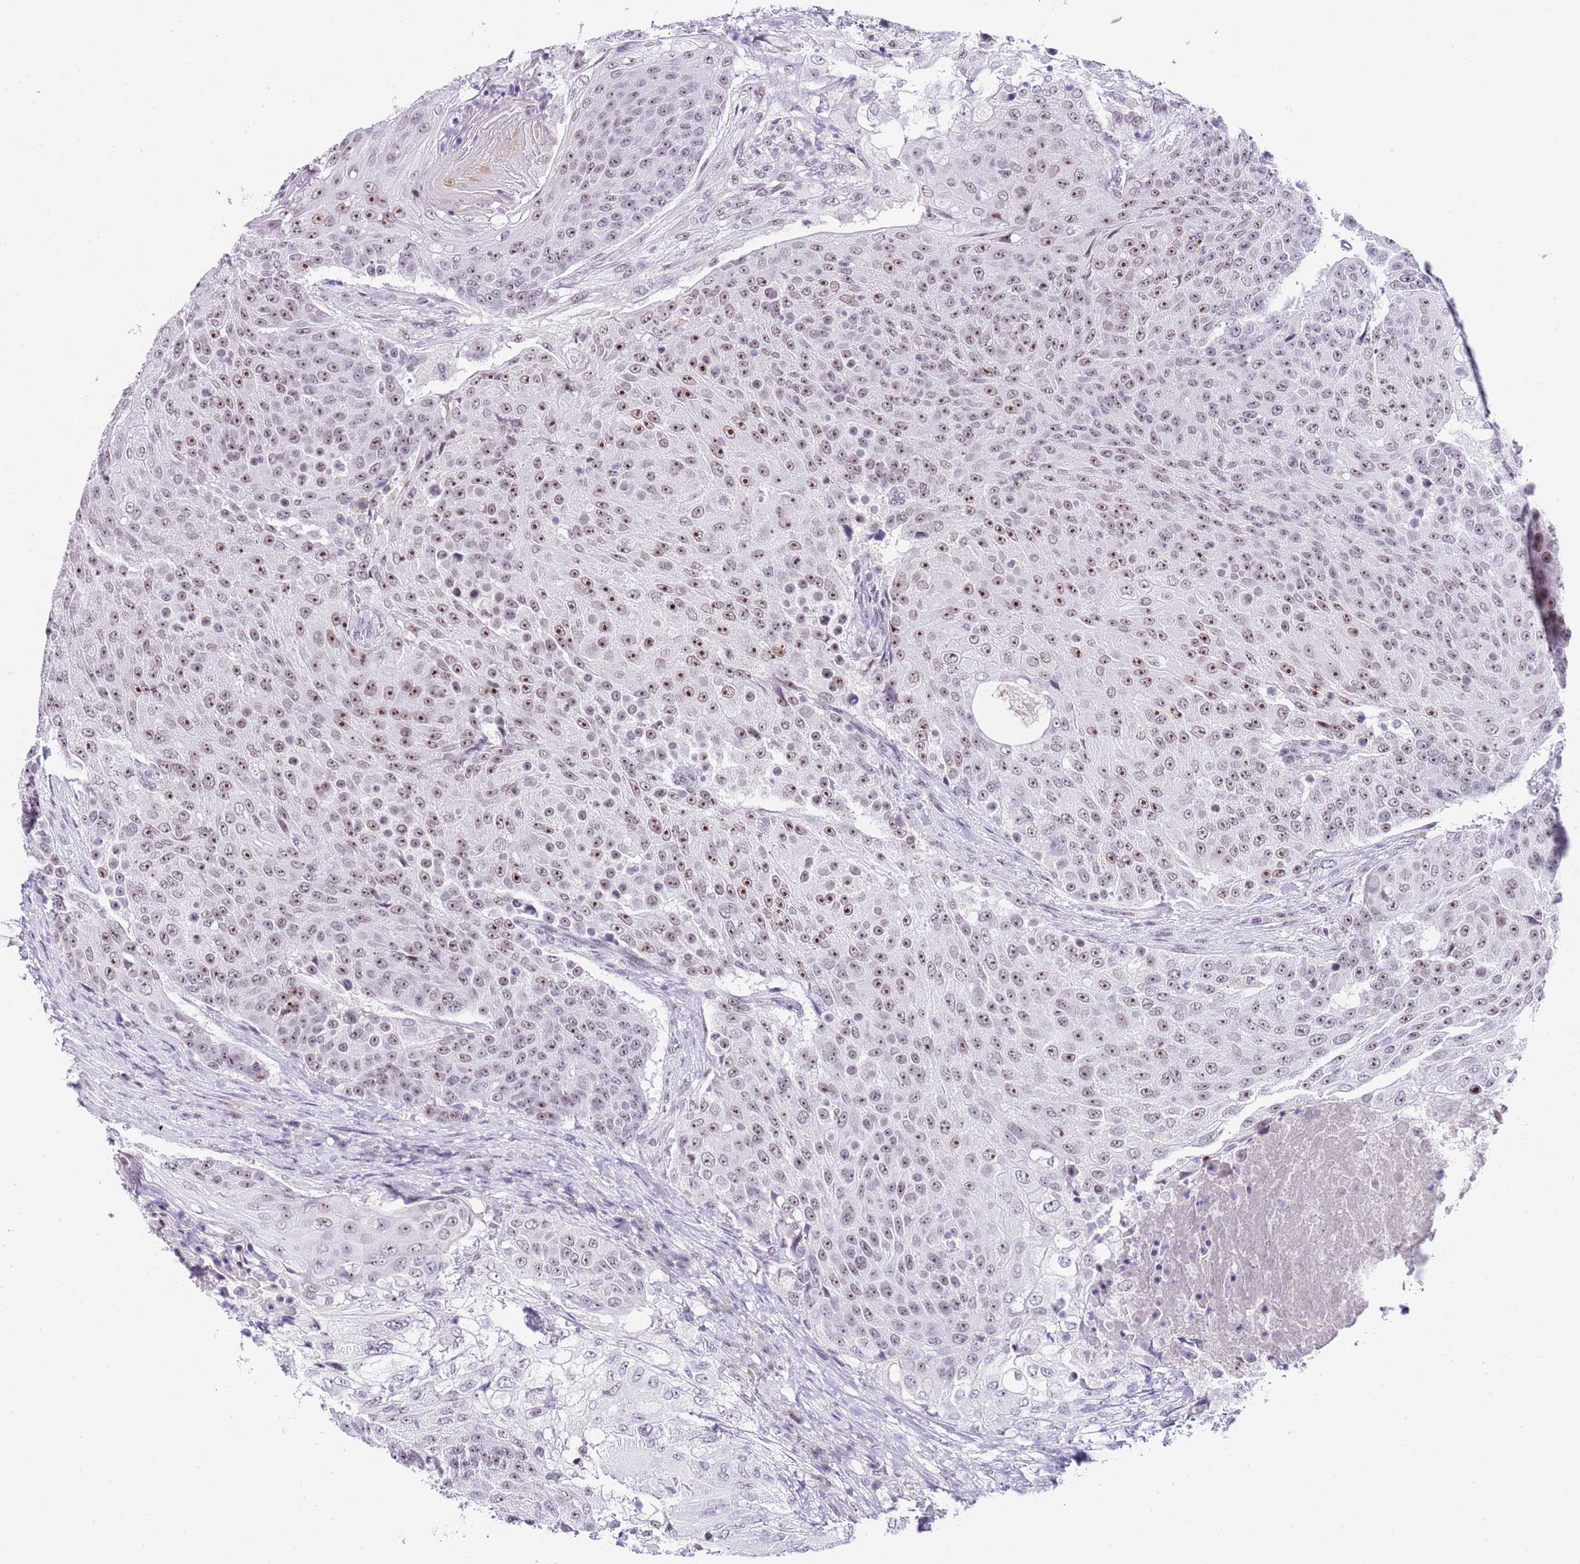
{"staining": {"intensity": "moderate", "quantity": ">75%", "location": "nuclear"}, "tissue": "urothelial cancer", "cell_type": "Tumor cells", "image_type": "cancer", "snomed": [{"axis": "morphology", "description": "Urothelial carcinoma, High grade"}, {"axis": "topography", "description": "Urinary bladder"}], "caption": "This image shows high-grade urothelial carcinoma stained with IHC to label a protein in brown. The nuclear of tumor cells show moderate positivity for the protein. Nuclei are counter-stained blue.", "gene": "NOP56", "patient": {"sex": "female", "age": 63}}